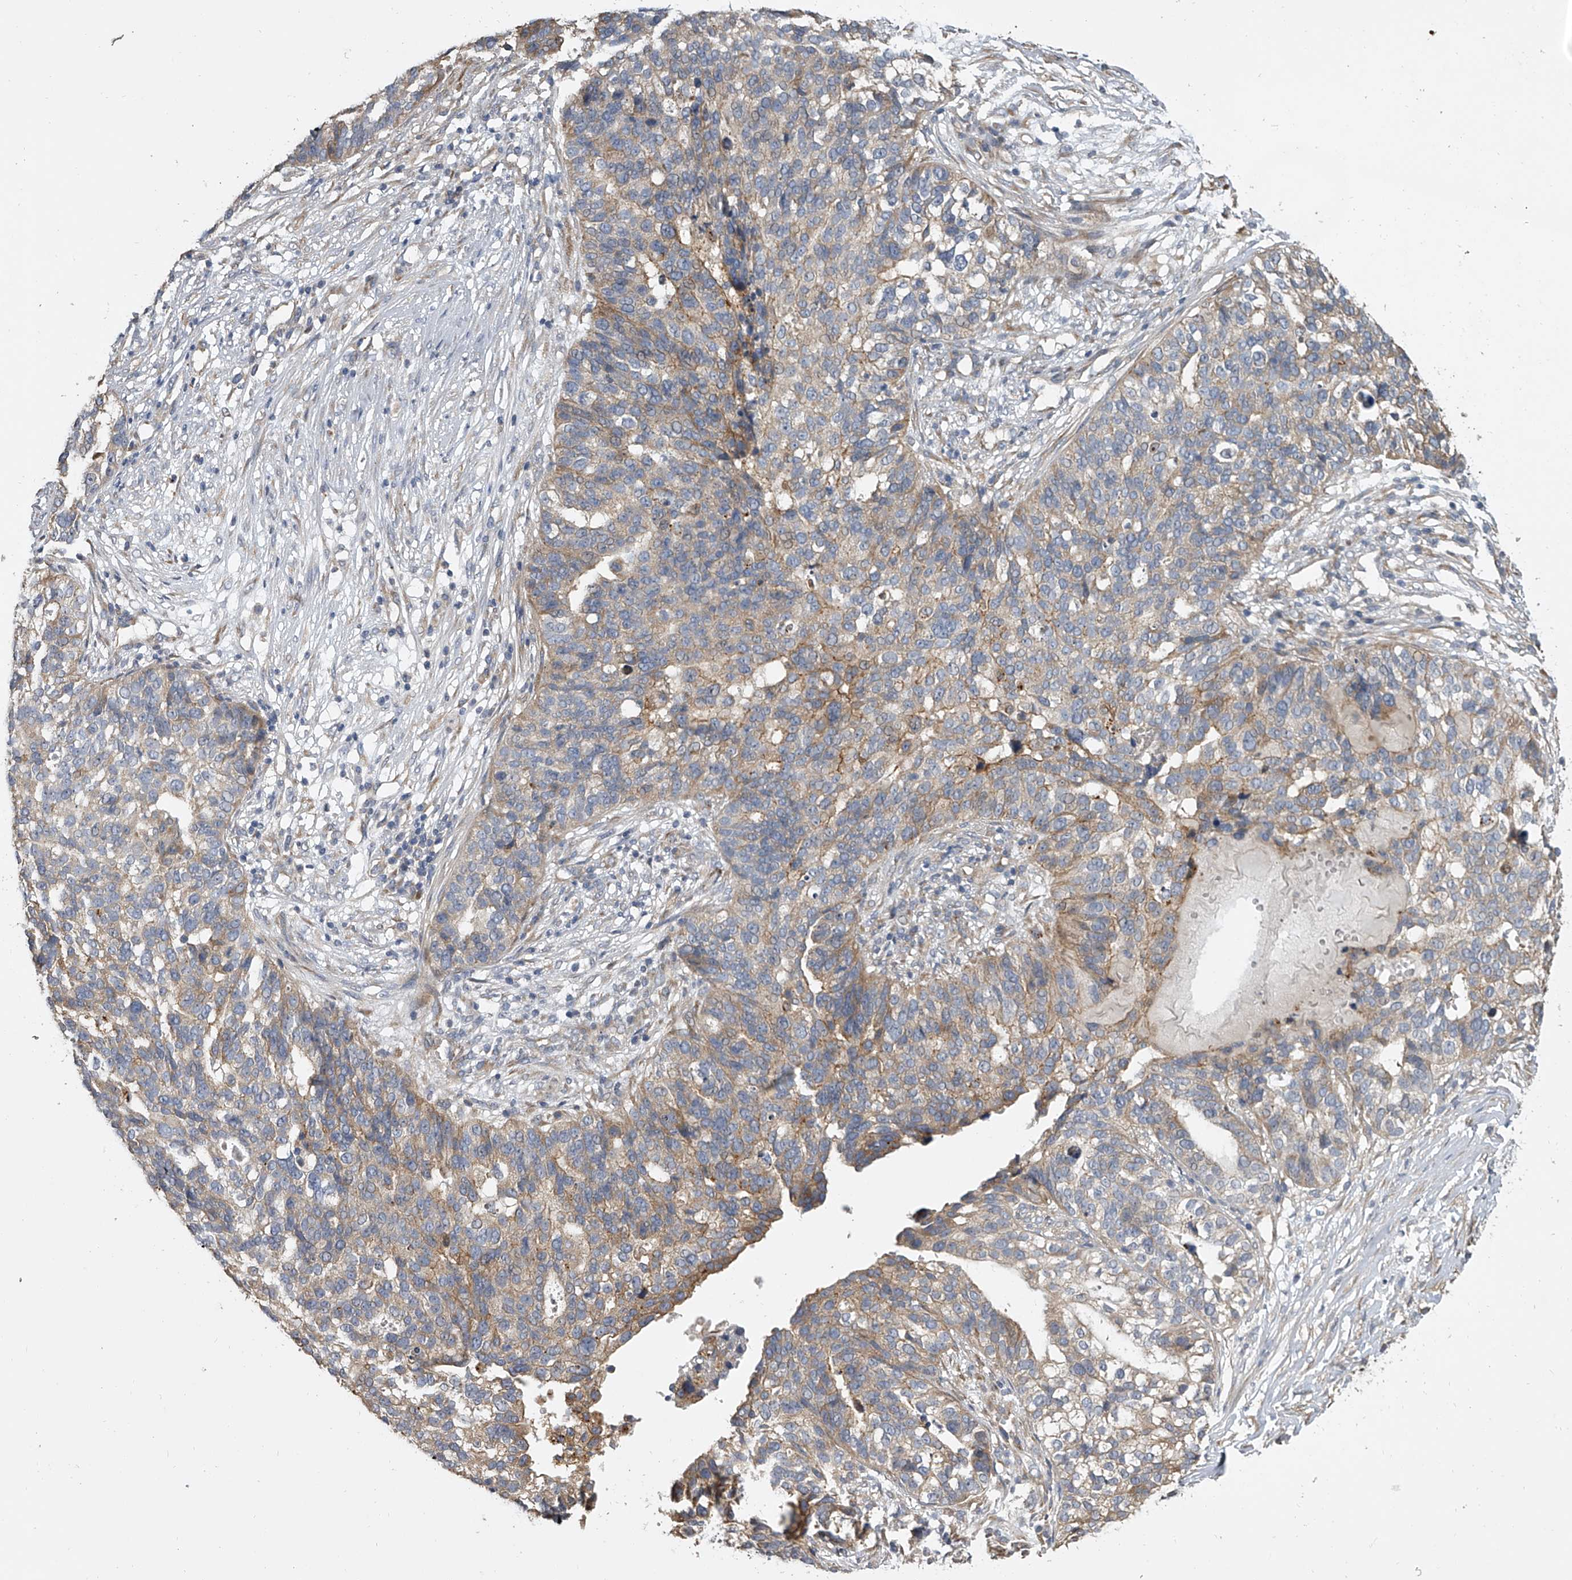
{"staining": {"intensity": "moderate", "quantity": "25%-75%", "location": "cytoplasmic/membranous"}, "tissue": "ovarian cancer", "cell_type": "Tumor cells", "image_type": "cancer", "snomed": [{"axis": "morphology", "description": "Cystadenocarcinoma, serous, NOS"}, {"axis": "topography", "description": "Ovary"}], "caption": "Immunohistochemical staining of serous cystadenocarcinoma (ovarian) exhibits medium levels of moderate cytoplasmic/membranous positivity in about 25%-75% of tumor cells. (Brightfield microscopy of DAB IHC at high magnification).", "gene": "DOCK9", "patient": {"sex": "female", "age": 59}}